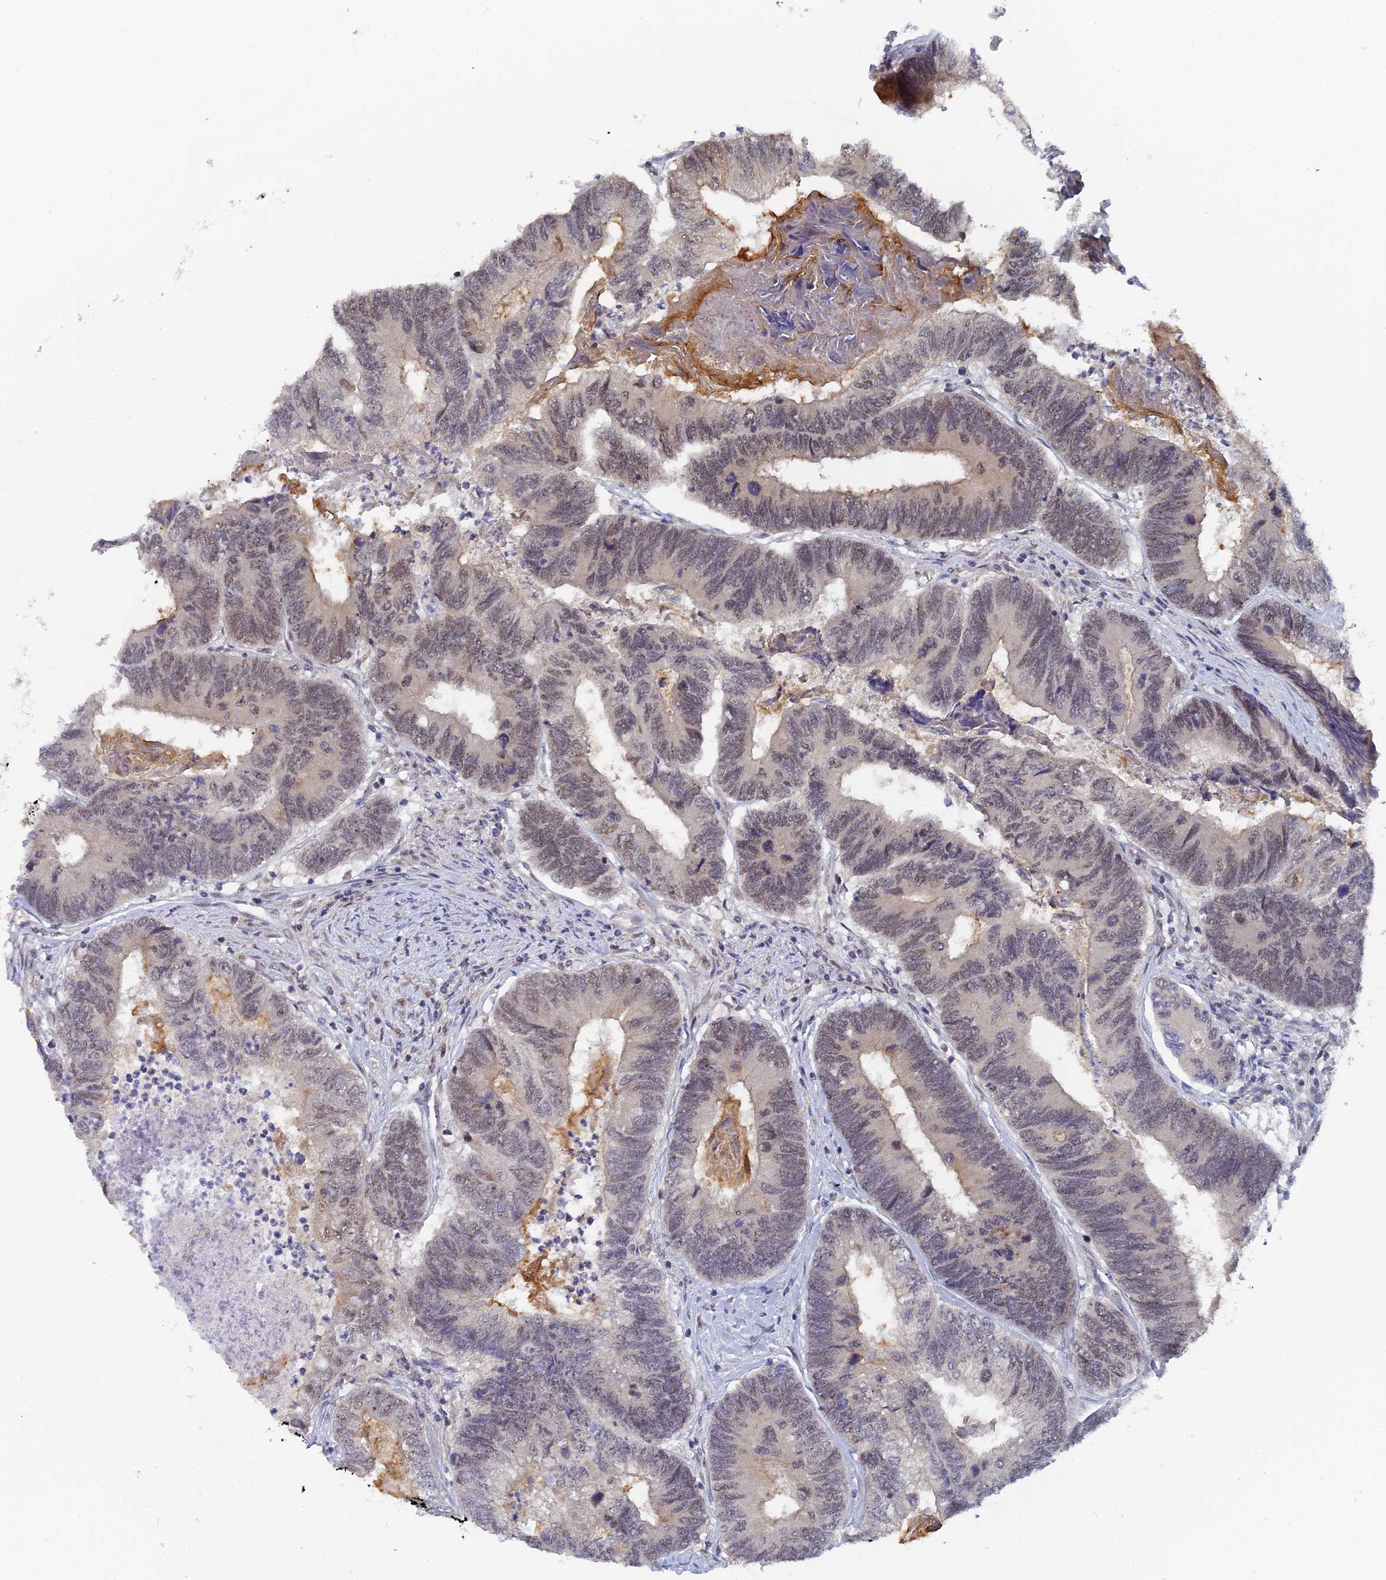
{"staining": {"intensity": "weak", "quantity": "<25%", "location": "nuclear"}, "tissue": "colorectal cancer", "cell_type": "Tumor cells", "image_type": "cancer", "snomed": [{"axis": "morphology", "description": "Adenocarcinoma, NOS"}, {"axis": "topography", "description": "Colon"}], "caption": "Protein analysis of colorectal cancer shows no significant staining in tumor cells.", "gene": "MIGA2", "patient": {"sex": "female", "age": 67}}